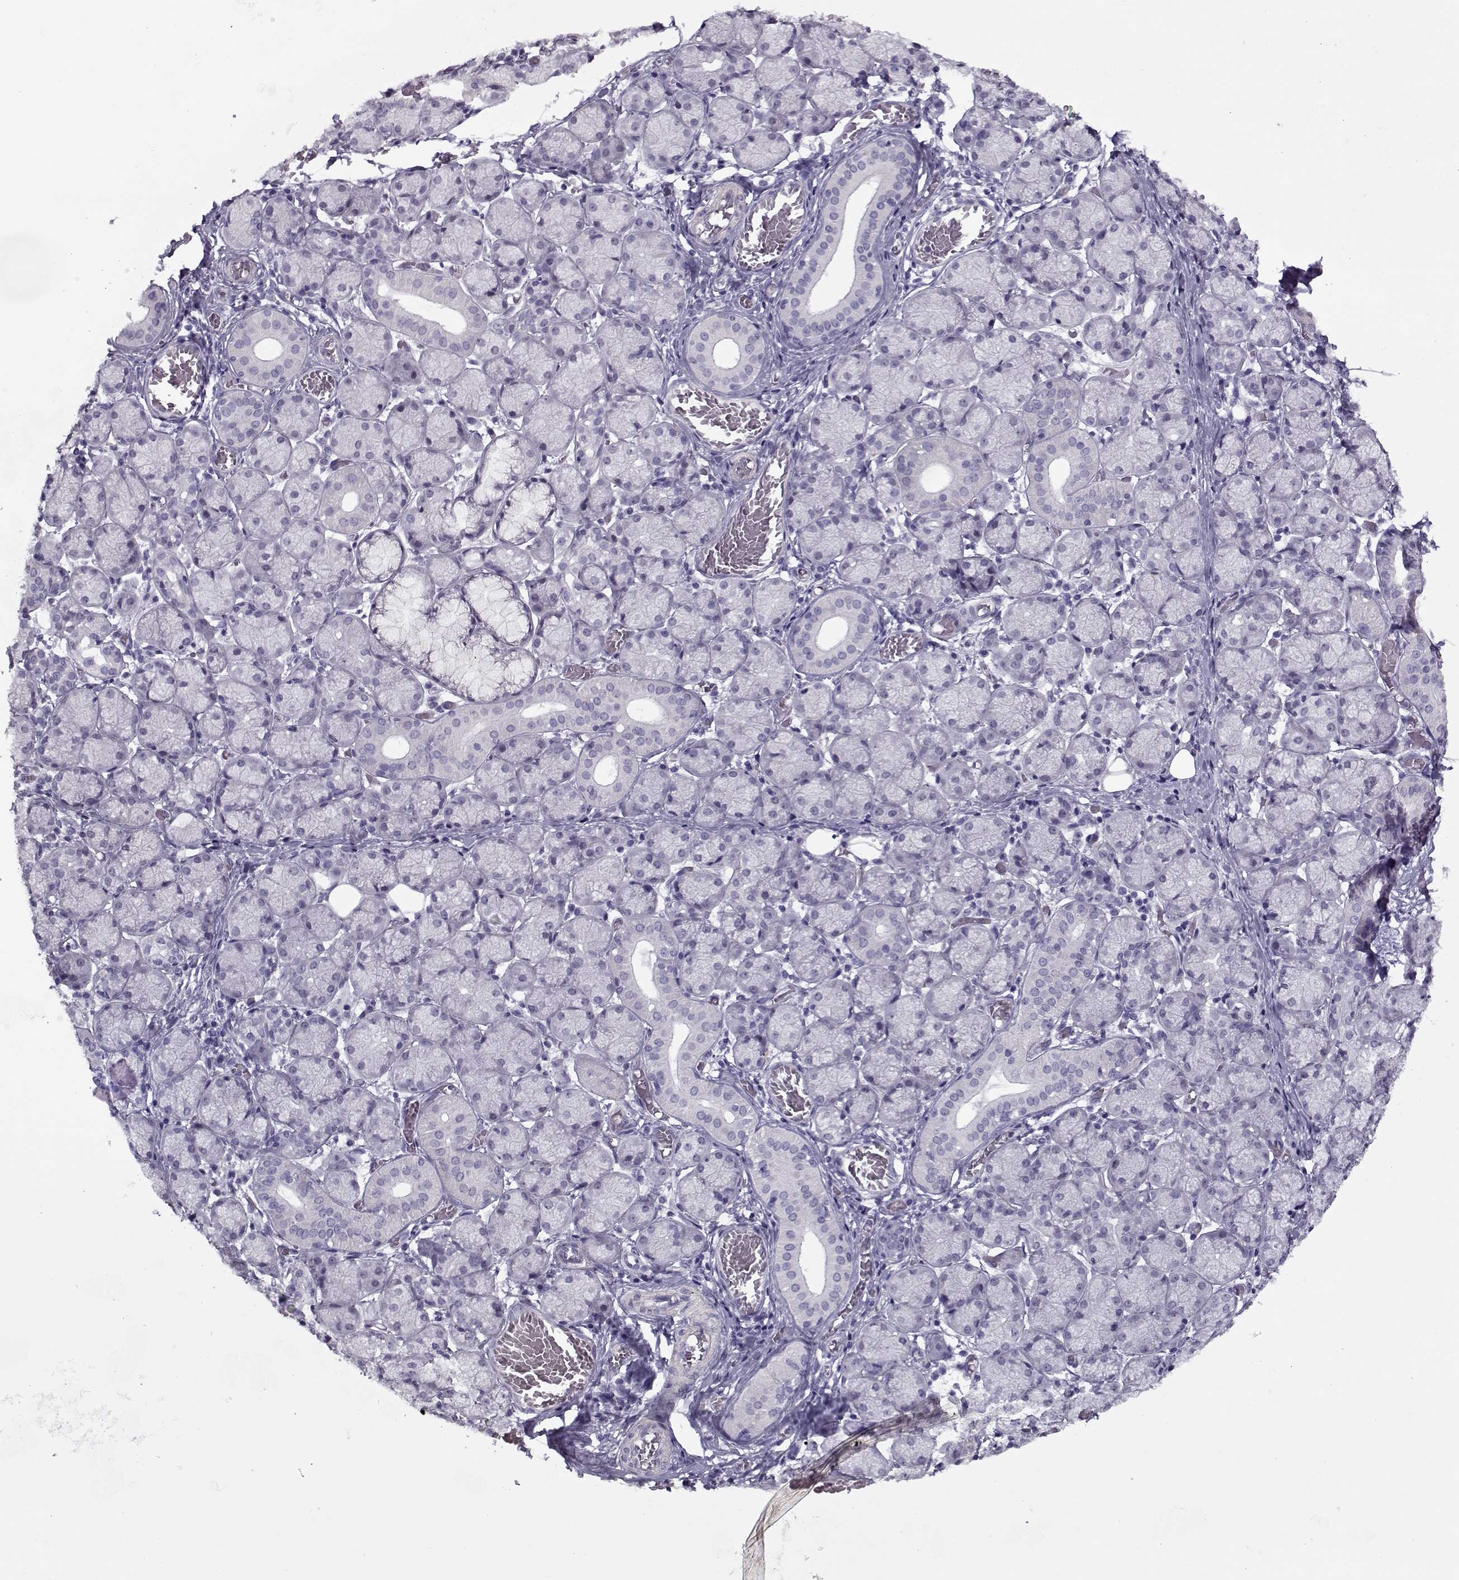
{"staining": {"intensity": "negative", "quantity": "none", "location": "none"}, "tissue": "salivary gland", "cell_type": "Glandular cells", "image_type": "normal", "snomed": [{"axis": "morphology", "description": "Normal tissue, NOS"}, {"axis": "topography", "description": "Salivary gland"}, {"axis": "topography", "description": "Peripheral nerve tissue"}], "caption": "Salivary gland was stained to show a protein in brown. There is no significant staining in glandular cells. (Brightfield microscopy of DAB (3,3'-diaminobenzidine) immunohistochemistry at high magnification).", "gene": "CIBAR1", "patient": {"sex": "female", "age": 24}}